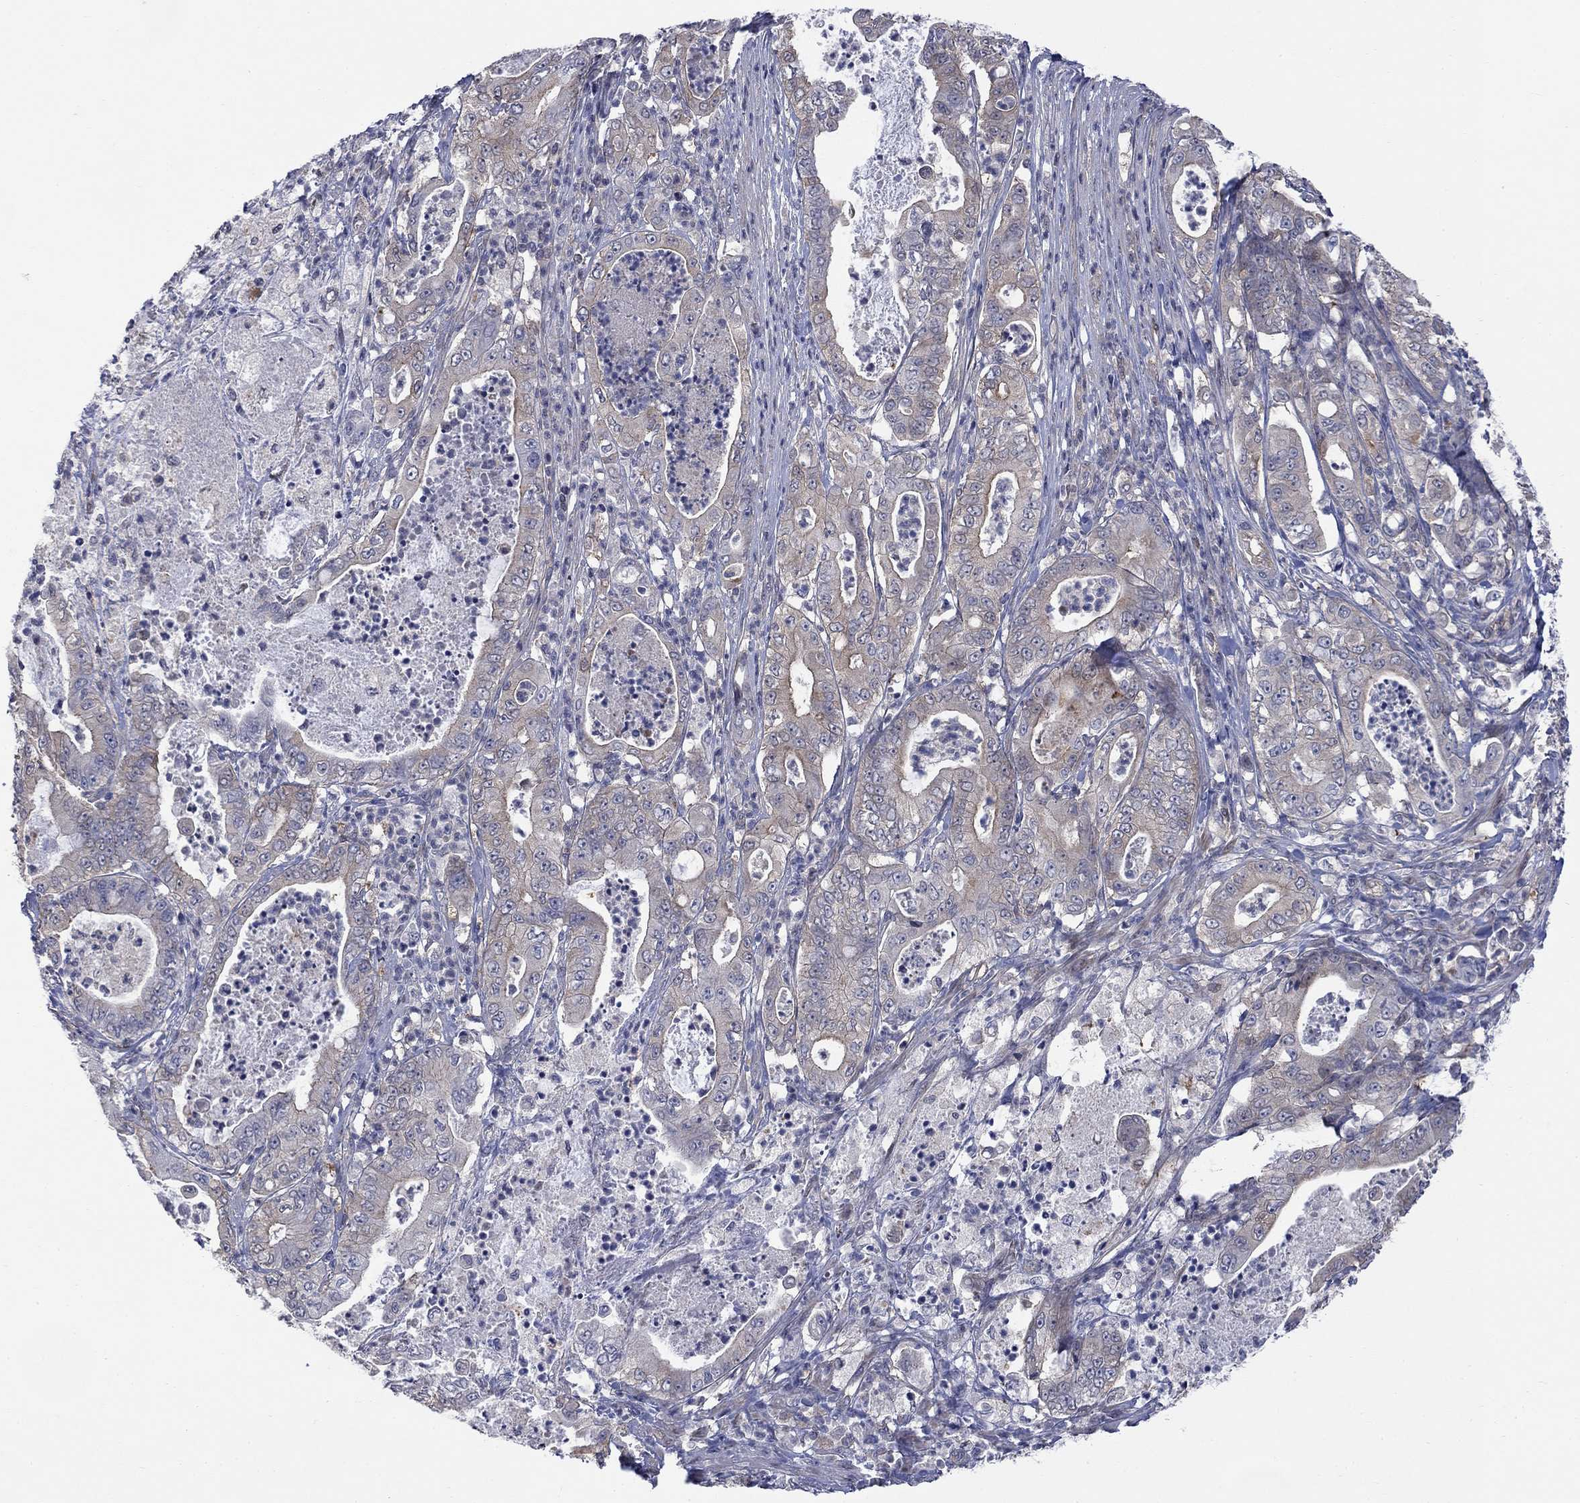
{"staining": {"intensity": "weak", "quantity": "<25%", "location": "cytoplasmic/membranous"}, "tissue": "pancreatic cancer", "cell_type": "Tumor cells", "image_type": "cancer", "snomed": [{"axis": "morphology", "description": "Adenocarcinoma, NOS"}, {"axis": "topography", "description": "Pancreas"}], "caption": "The IHC histopathology image has no significant expression in tumor cells of adenocarcinoma (pancreatic) tissue.", "gene": "PDZD2", "patient": {"sex": "male", "age": 71}}